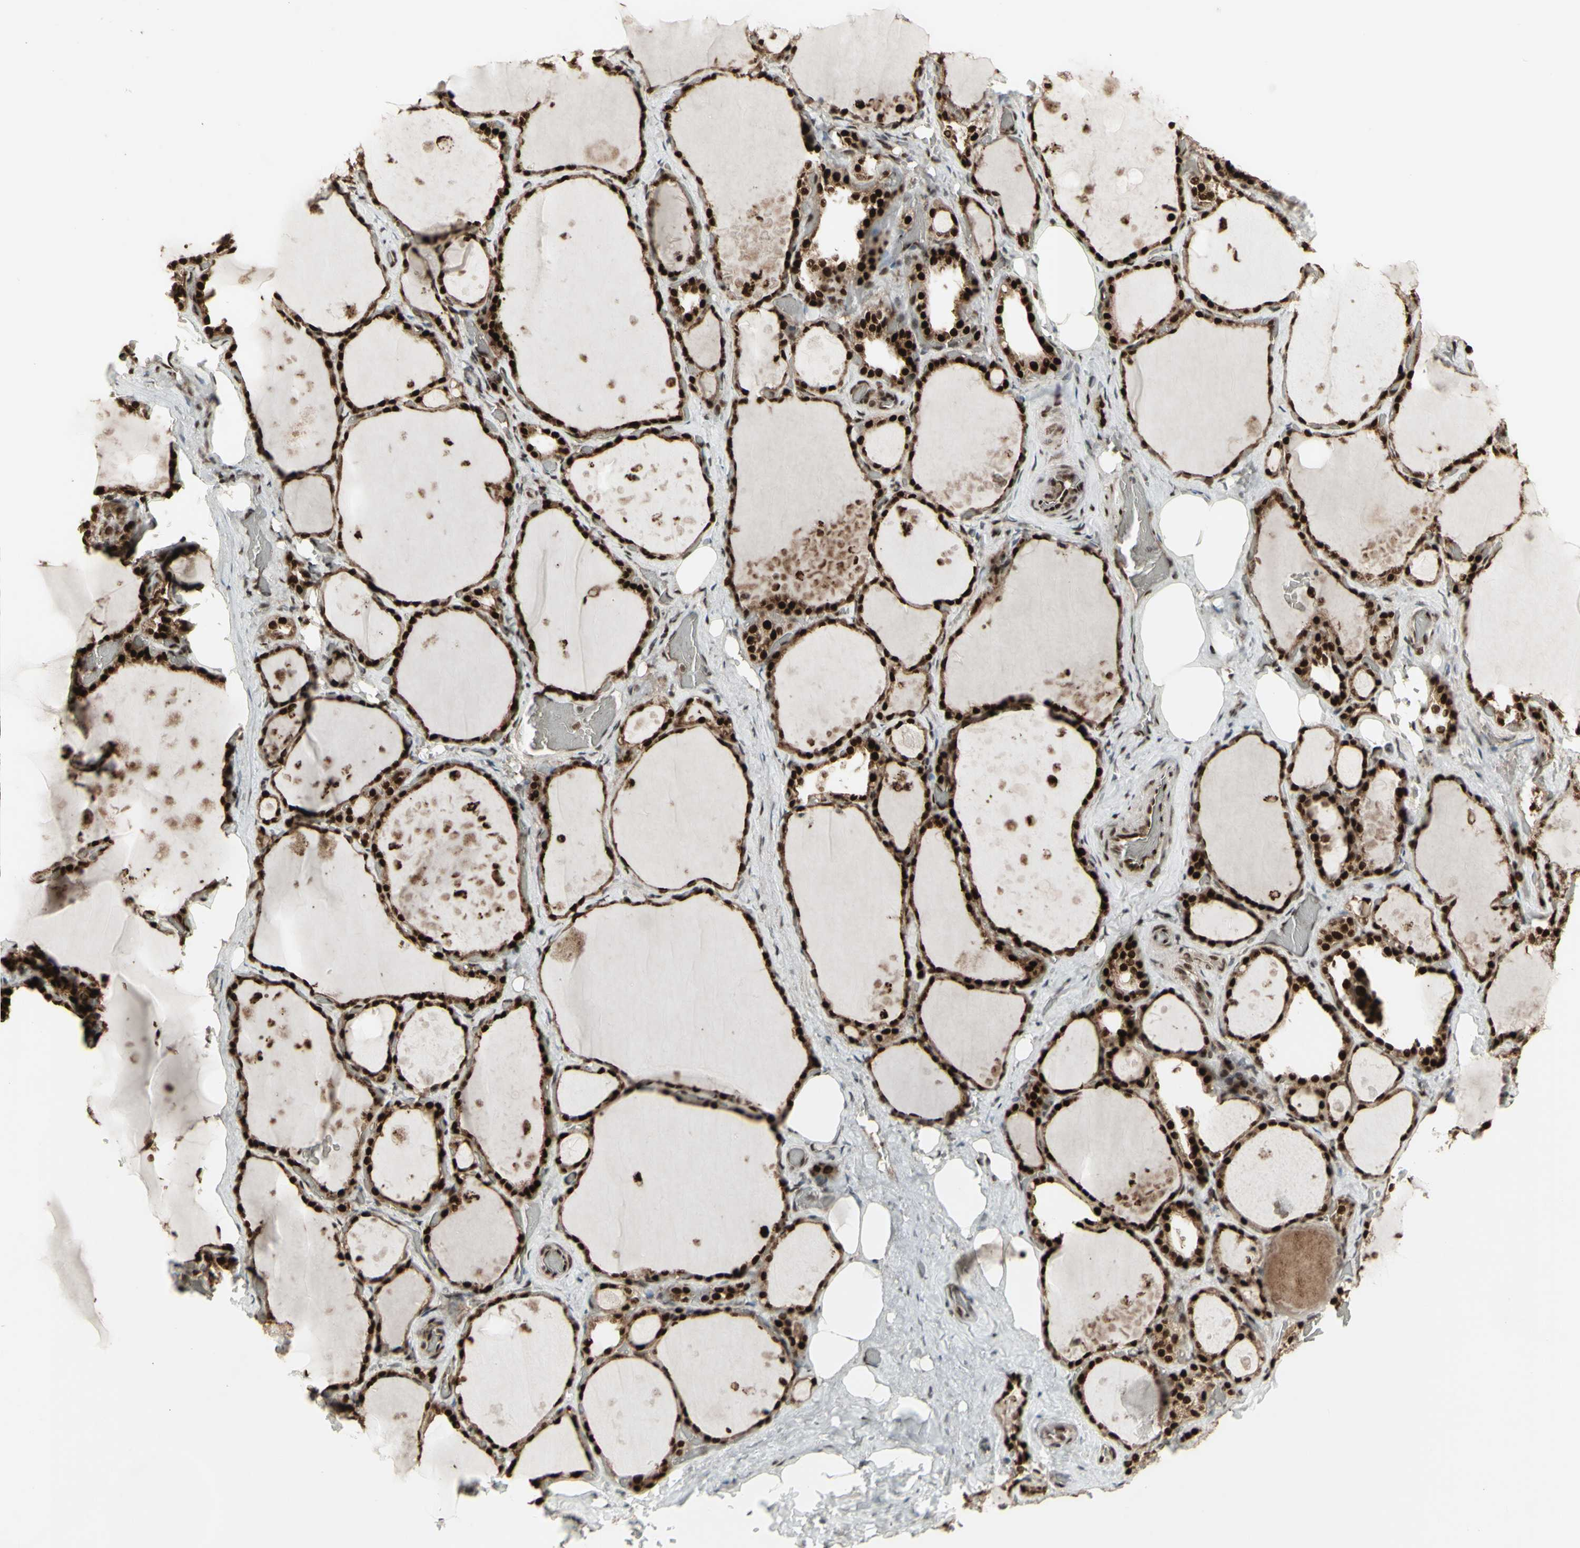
{"staining": {"intensity": "strong", "quantity": ">75%", "location": "cytoplasmic/membranous,nuclear"}, "tissue": "thyroid gland", "cell_type": "Glandular cells", "image_type": "normal", "snomed": [{"axis": "morphology", "description": "Normal tissue, NOS"}, {"axis": "topography", "description": "Thyroid gland"}], "caption": "Immunohistochemistry (IHC) (DAB (3,3'-diaminobenzidine)) staining of benign human thyroid gland reveals strong cytoplasmic/membranous,nuclear protein positivity in about >75% of glandular cells.", "gene": "CBX1", "patient": {"sex": "male", "age": 61}}